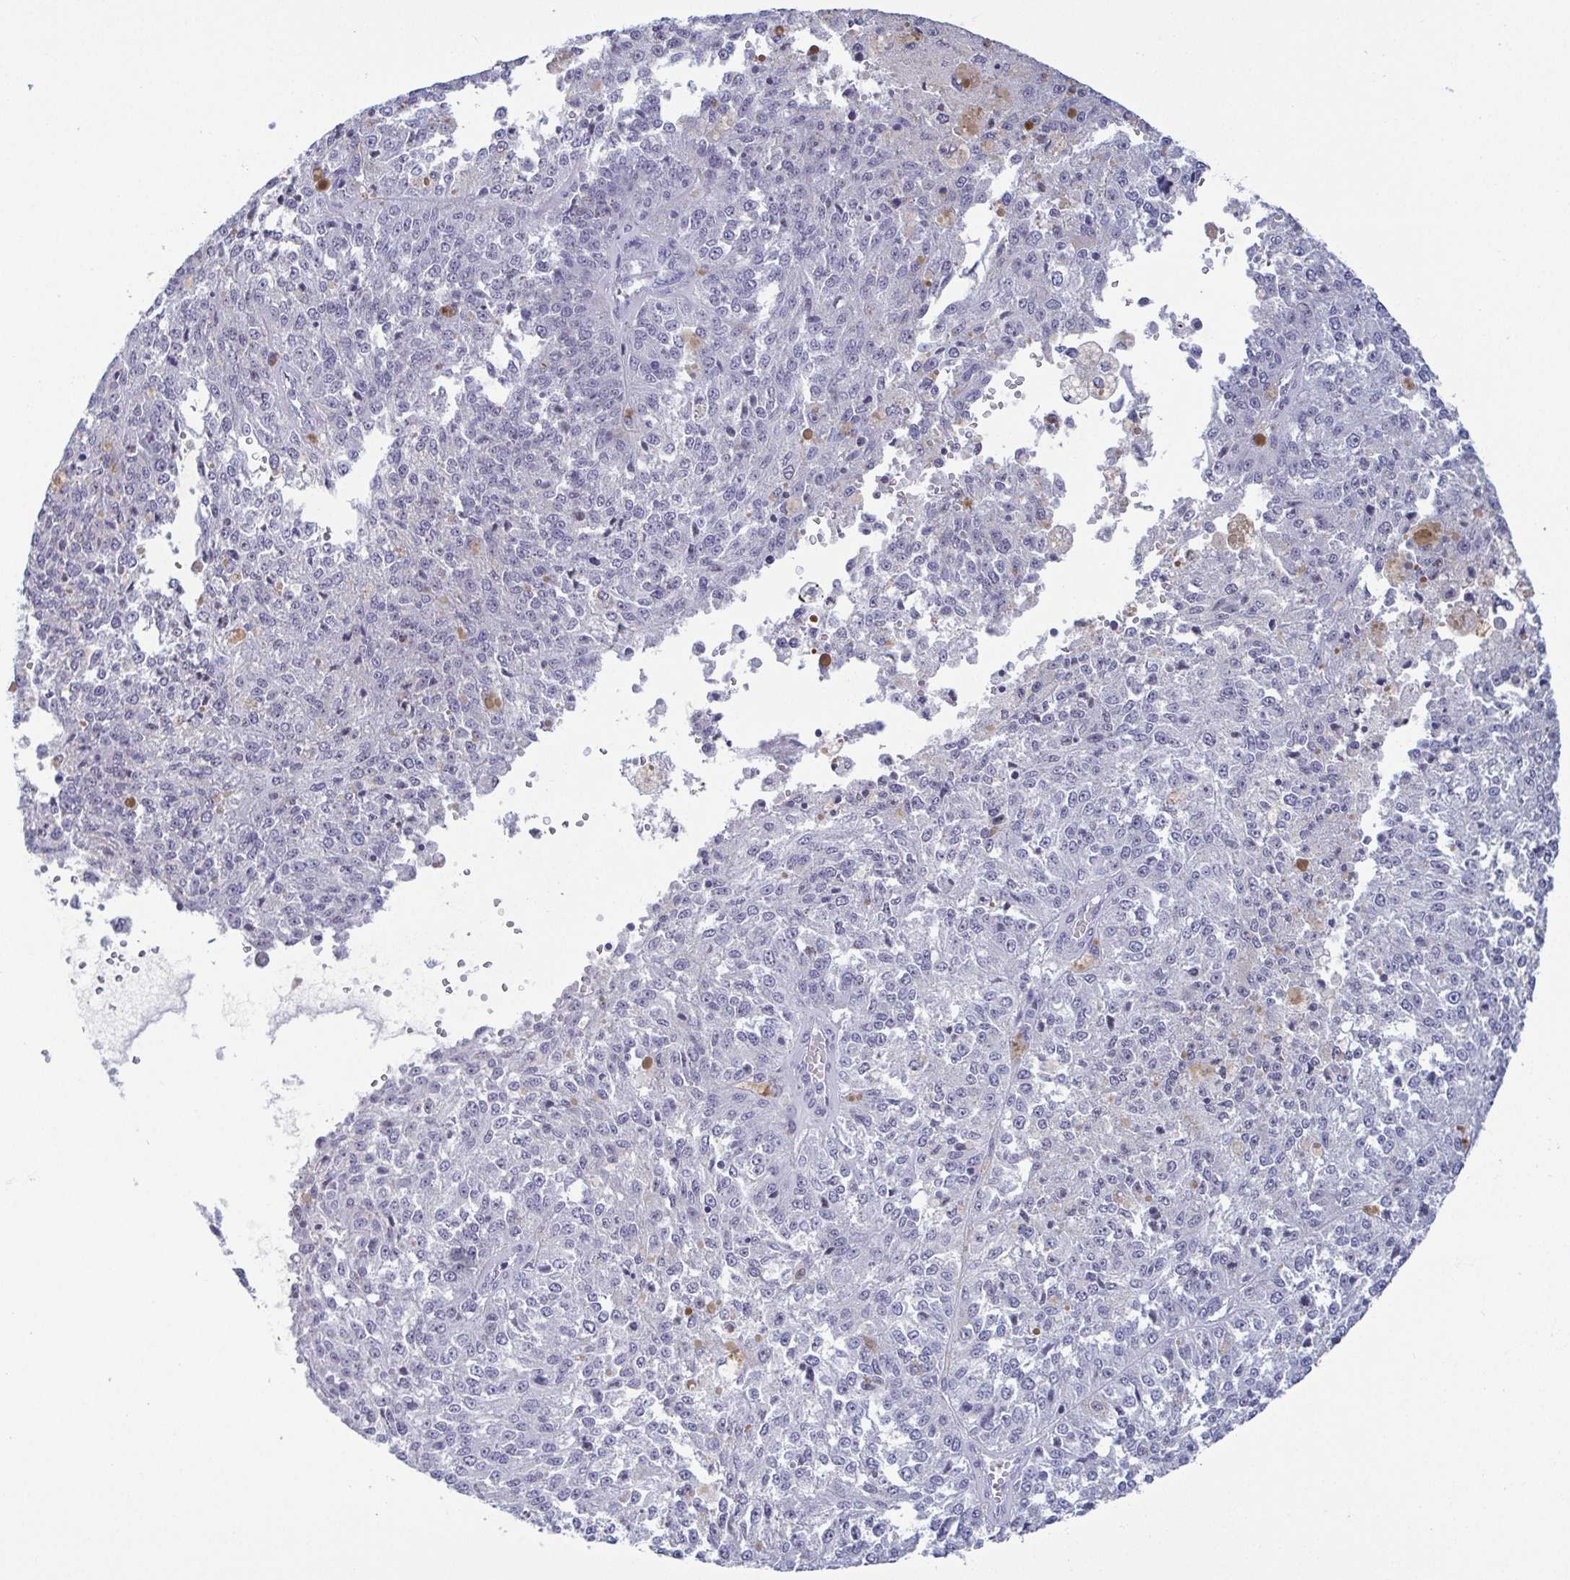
{"staining": {"intensity": "negative", "quantity": "none", "location": "none"}, "tissue": "melanoma", "cell_type": "Tumor cells", "image_type": "cancer", "snomed": [{"axis": "morphology", "description": "Malignant melanoma, Metastatic site"}, {"axis": "topography", "description": "Lymph node"}], "caption": "A histopathology image of human malignant melanoma (metastatic site) is negative for staining in tumor cells. (DAB (3,3'-diaminobenzidine) IHC visualized using brightfield microscopy, high magnification).", "gene": "BZW1", "patient": {"sex": "female", "age": 64}}